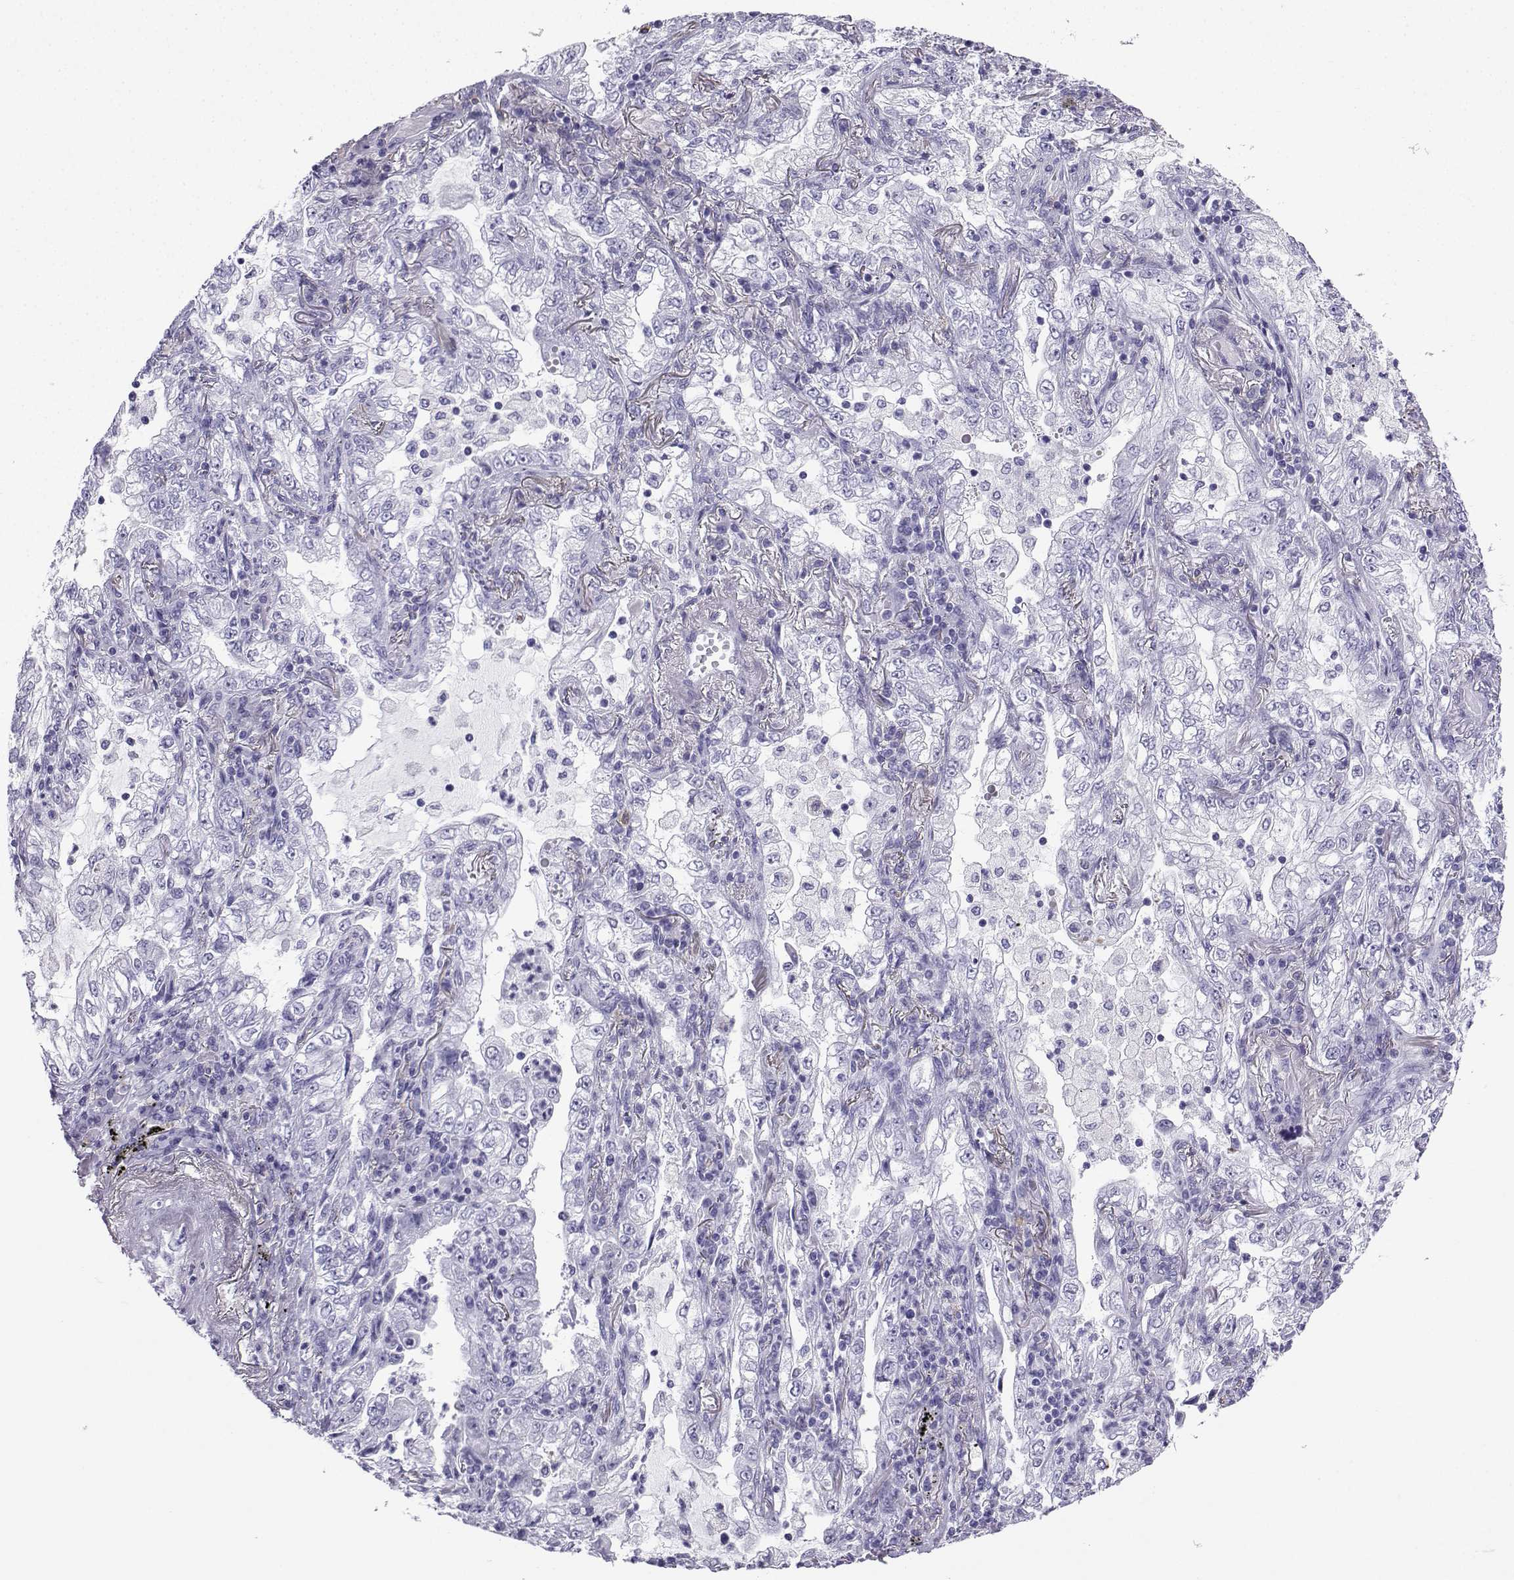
{"staining": {"intensity": "negative", "quantity": "none", "location": "none"}, "tissue": "lung cancer", "cell_type": "Tumor cells", "image_type": "cancer", "snomed": [{"axis": "morphology", "description": "Adenocarcinoma, NOS"}, {"axis": "topography", "description": "Lung"}], "caption": "The image shows no significant staining in tumor cells of adenocarcinoma (lung).", "gene": "SLC18A2", "patient": {"sex": "female", "age": 73}}